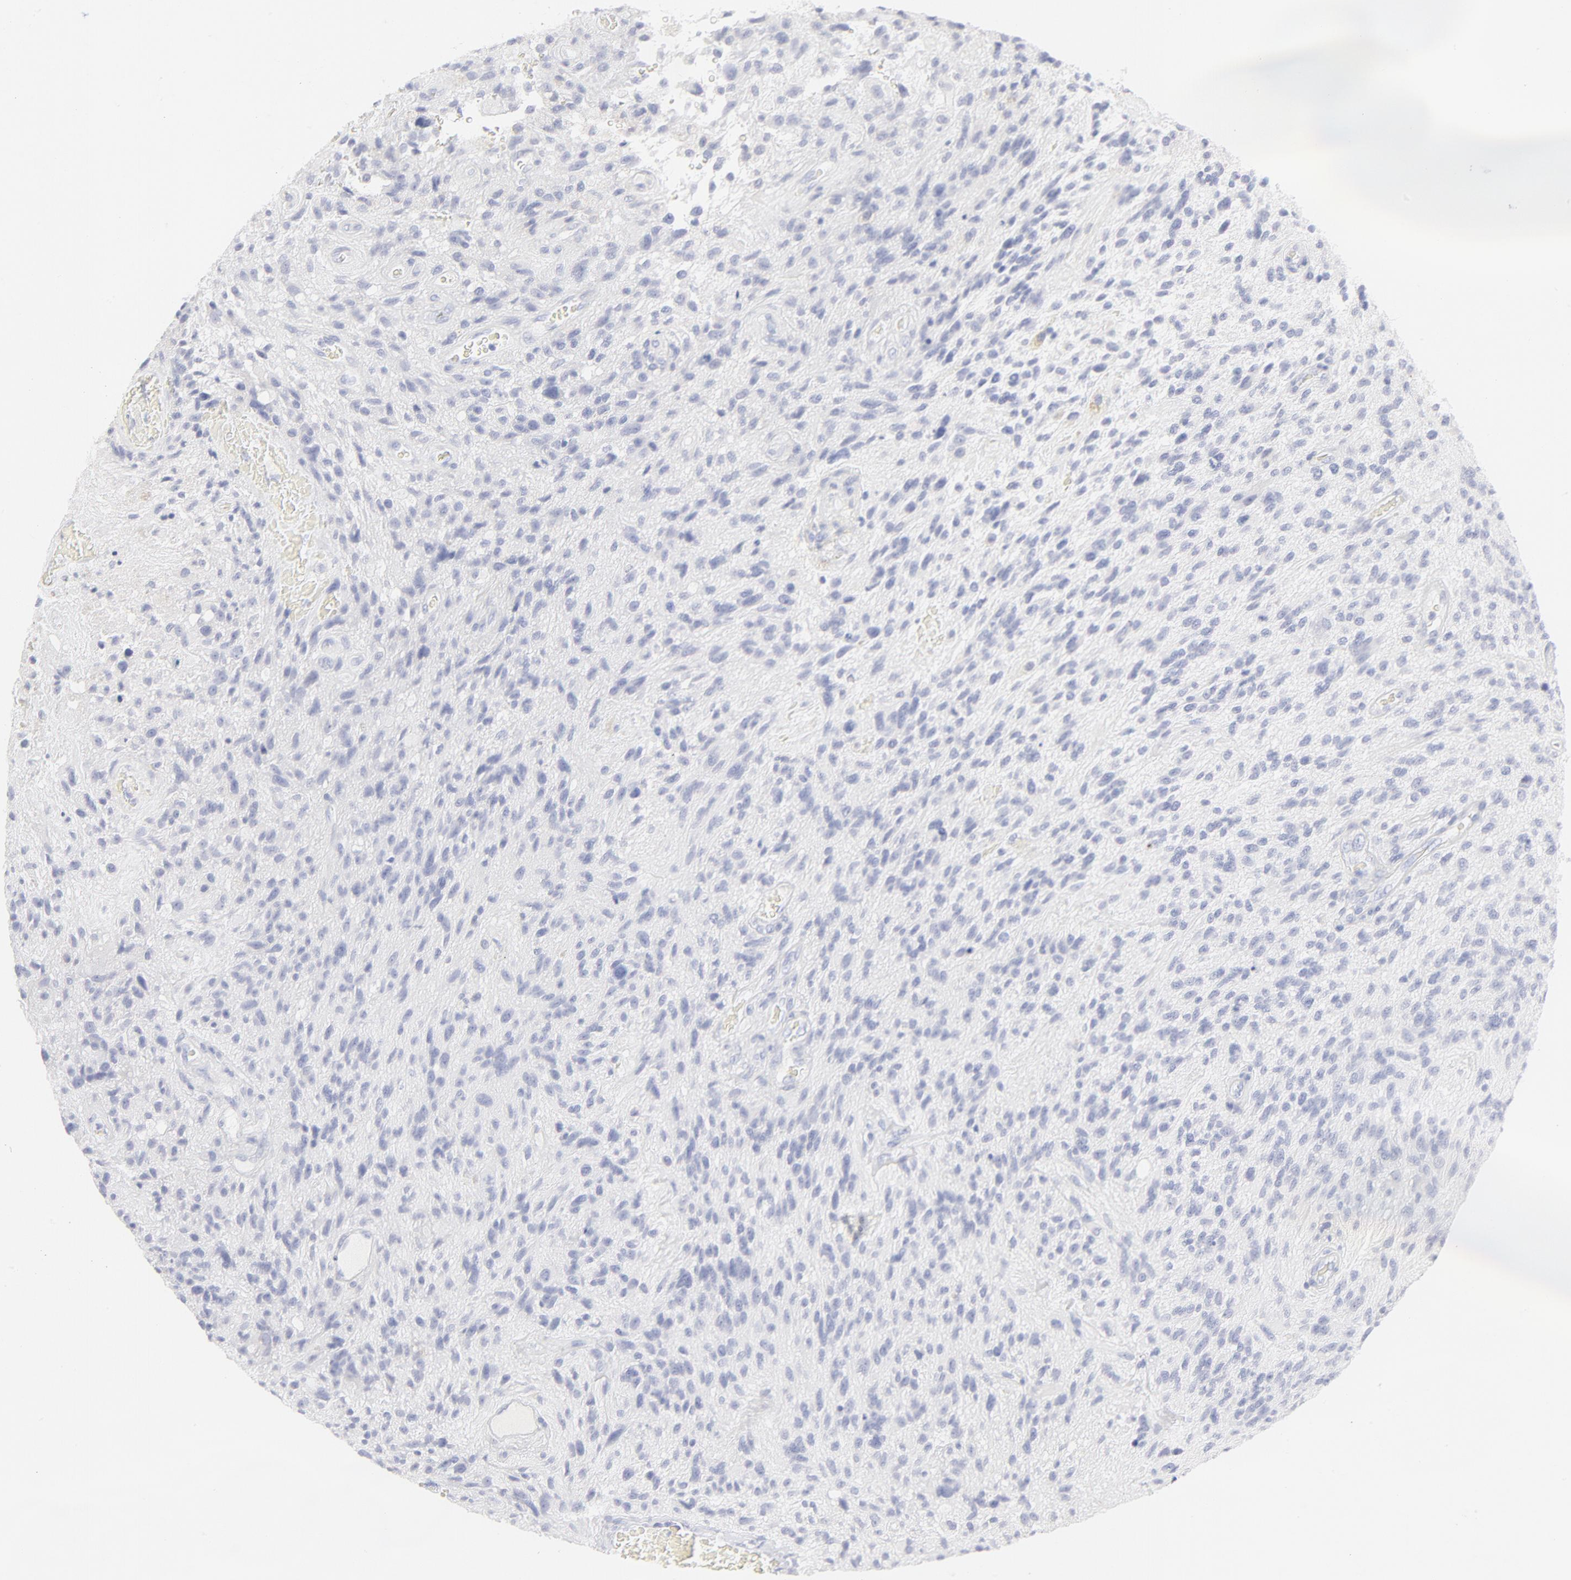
{"staining": {"intensity": "negative", "quantity": "none", "location": "none"}, "tissue": "glioma", "cell_type": "Tumor cells", "image_type": "cancer", "snomed": [{"axis": "morphology", "description": "Normal tissue, NOS"}, {"axis": "morphology", "description": "Glioma, malignant, High grade"}, {"axis": "topography", "description": "Cerebral cortex"}], "caption": "This is a photomicrograph of immunohistochemistry (IHC) staining of malignant high-grade glioma, which shows no positivity in tumor cells.", "gene": "ELF3", "patient": {"sex": "male", "age": 75}}